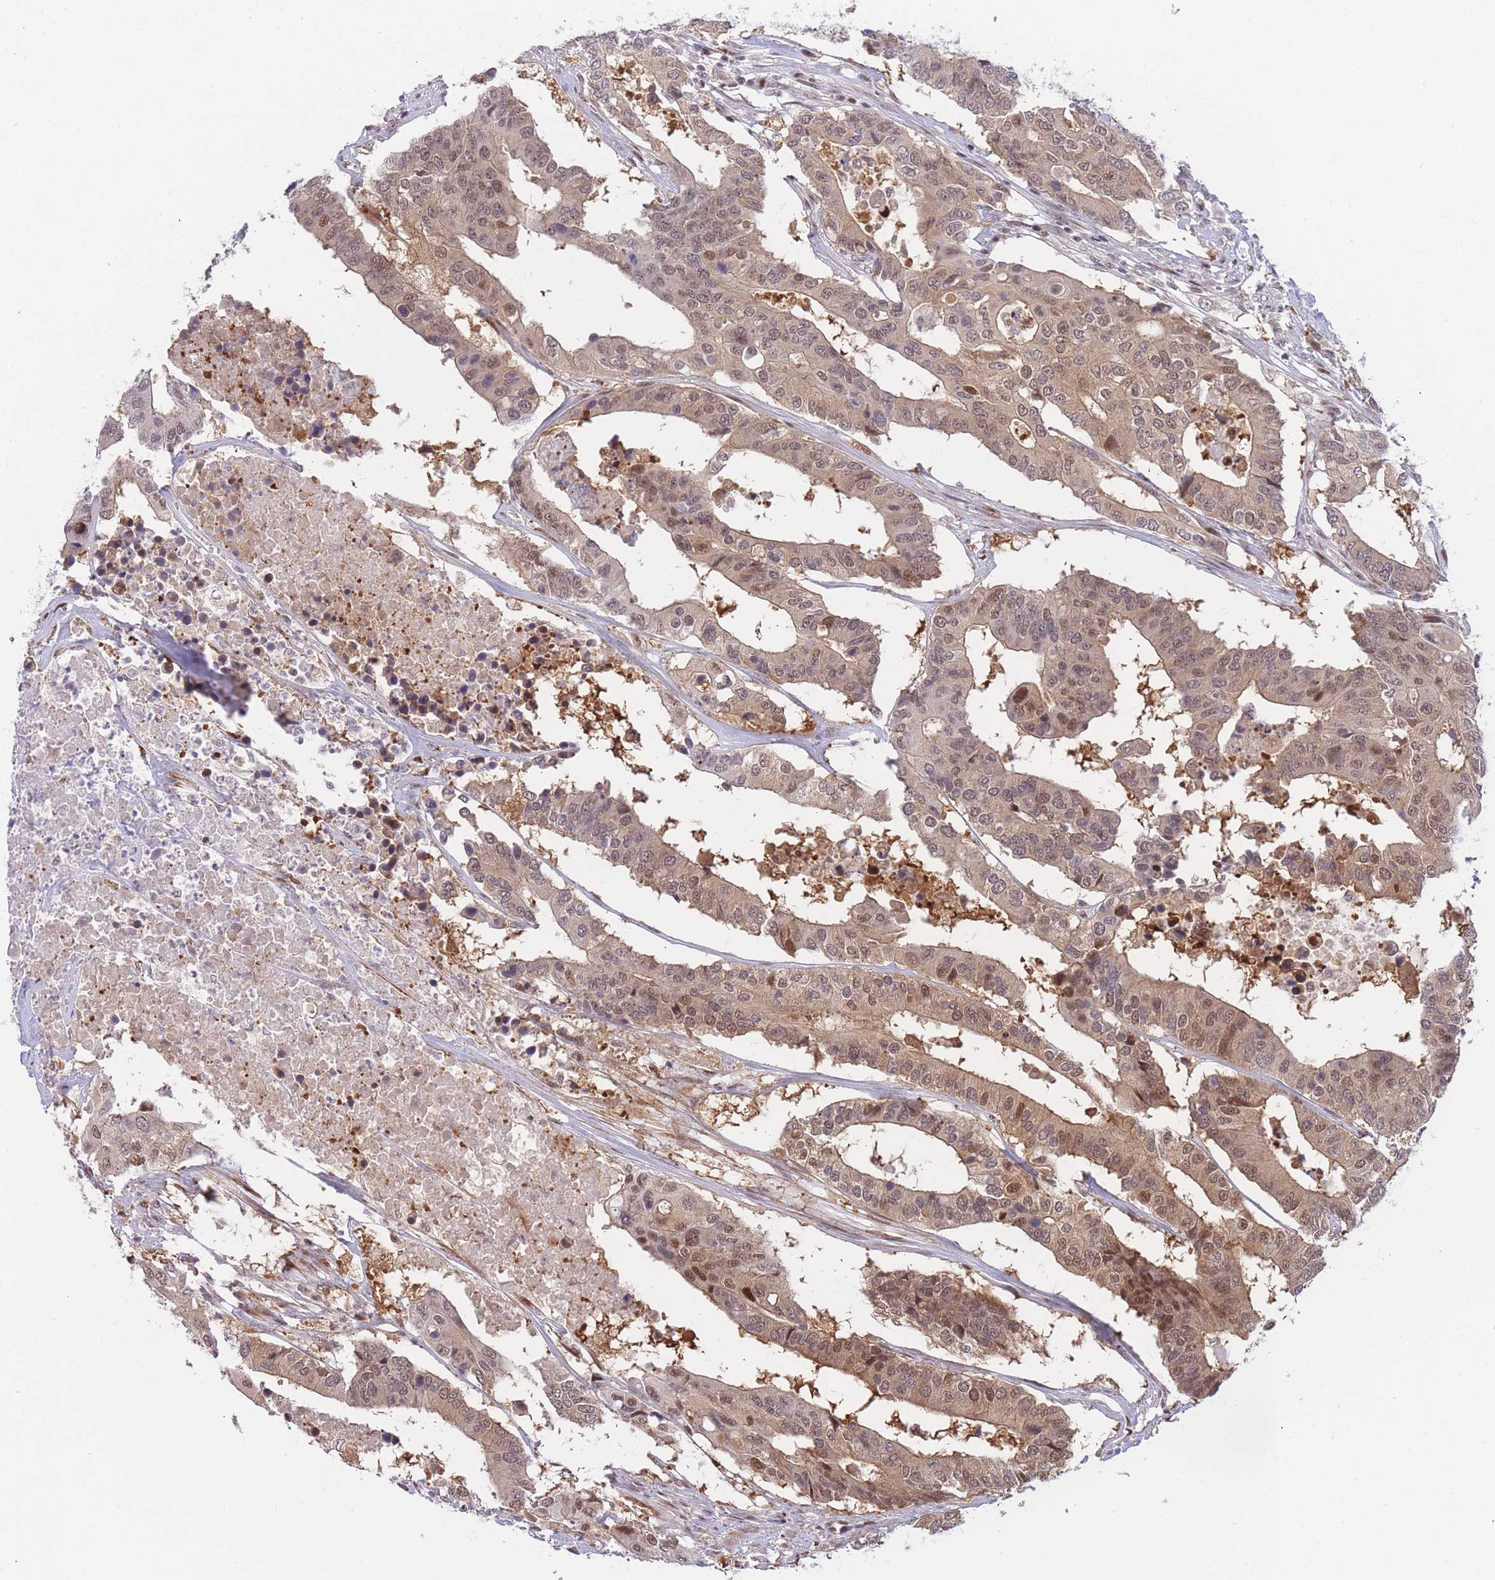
{"staining": {"intensity": "moderate", "quantity": ">75%", "location": "cytoplasmic/membranous,nuclear"}, "tissue": "colorectal cancer", "cell_type": "Tumor cells", "image_type": "cancer", "snomed": [{"axis": "morphology", "description": "Adenocarcinoma, NOS"}, {"axis": "topography", "description": "Colon"}], "caption": "Colorectal adenocarcinoma stained with a protein marker reveals moderate staining in tumor cells.", "gene": "DEAF1", "patient": {"sex": "male", "age": 77}}